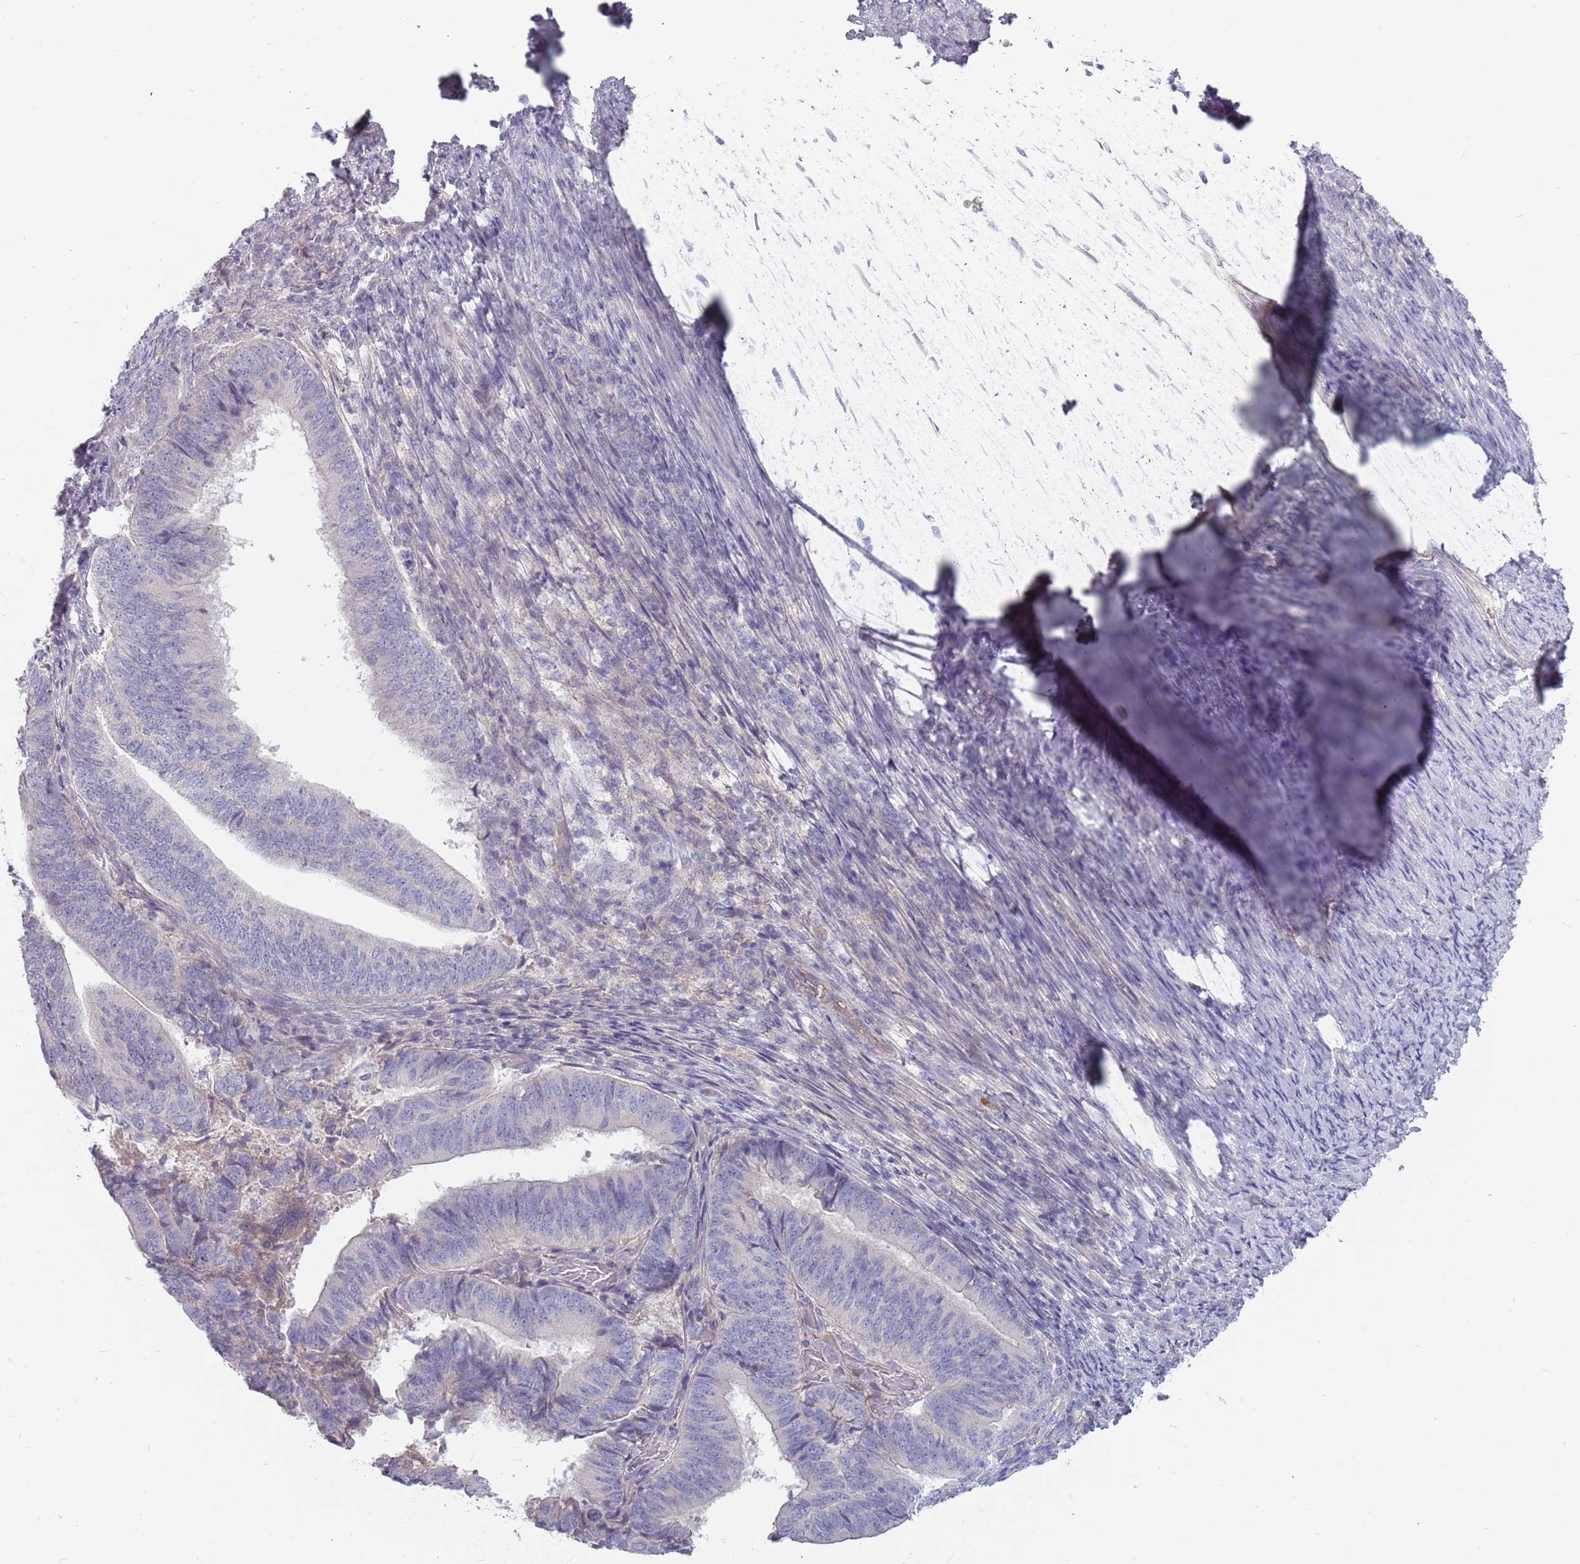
{"staining": {"intensity": "negative", "quantity": "none", "location": "none"}, "tissue": "endometrial cancer", "cell_type": "Tumor cells", "image_type": "cancer", "snomed": [{"axis": "morphology", "description": "Adenocarcinoma, NOS"}, {"axis": "topography", "description": "Endometrium"}], "caption": "Immunohistochemical staining of human endometrial cancer (adenocarcinoma) reveals no significant staining in tumor cells.", "gene": "DDX4", "patient": {"sex": "female", "age": 70}}